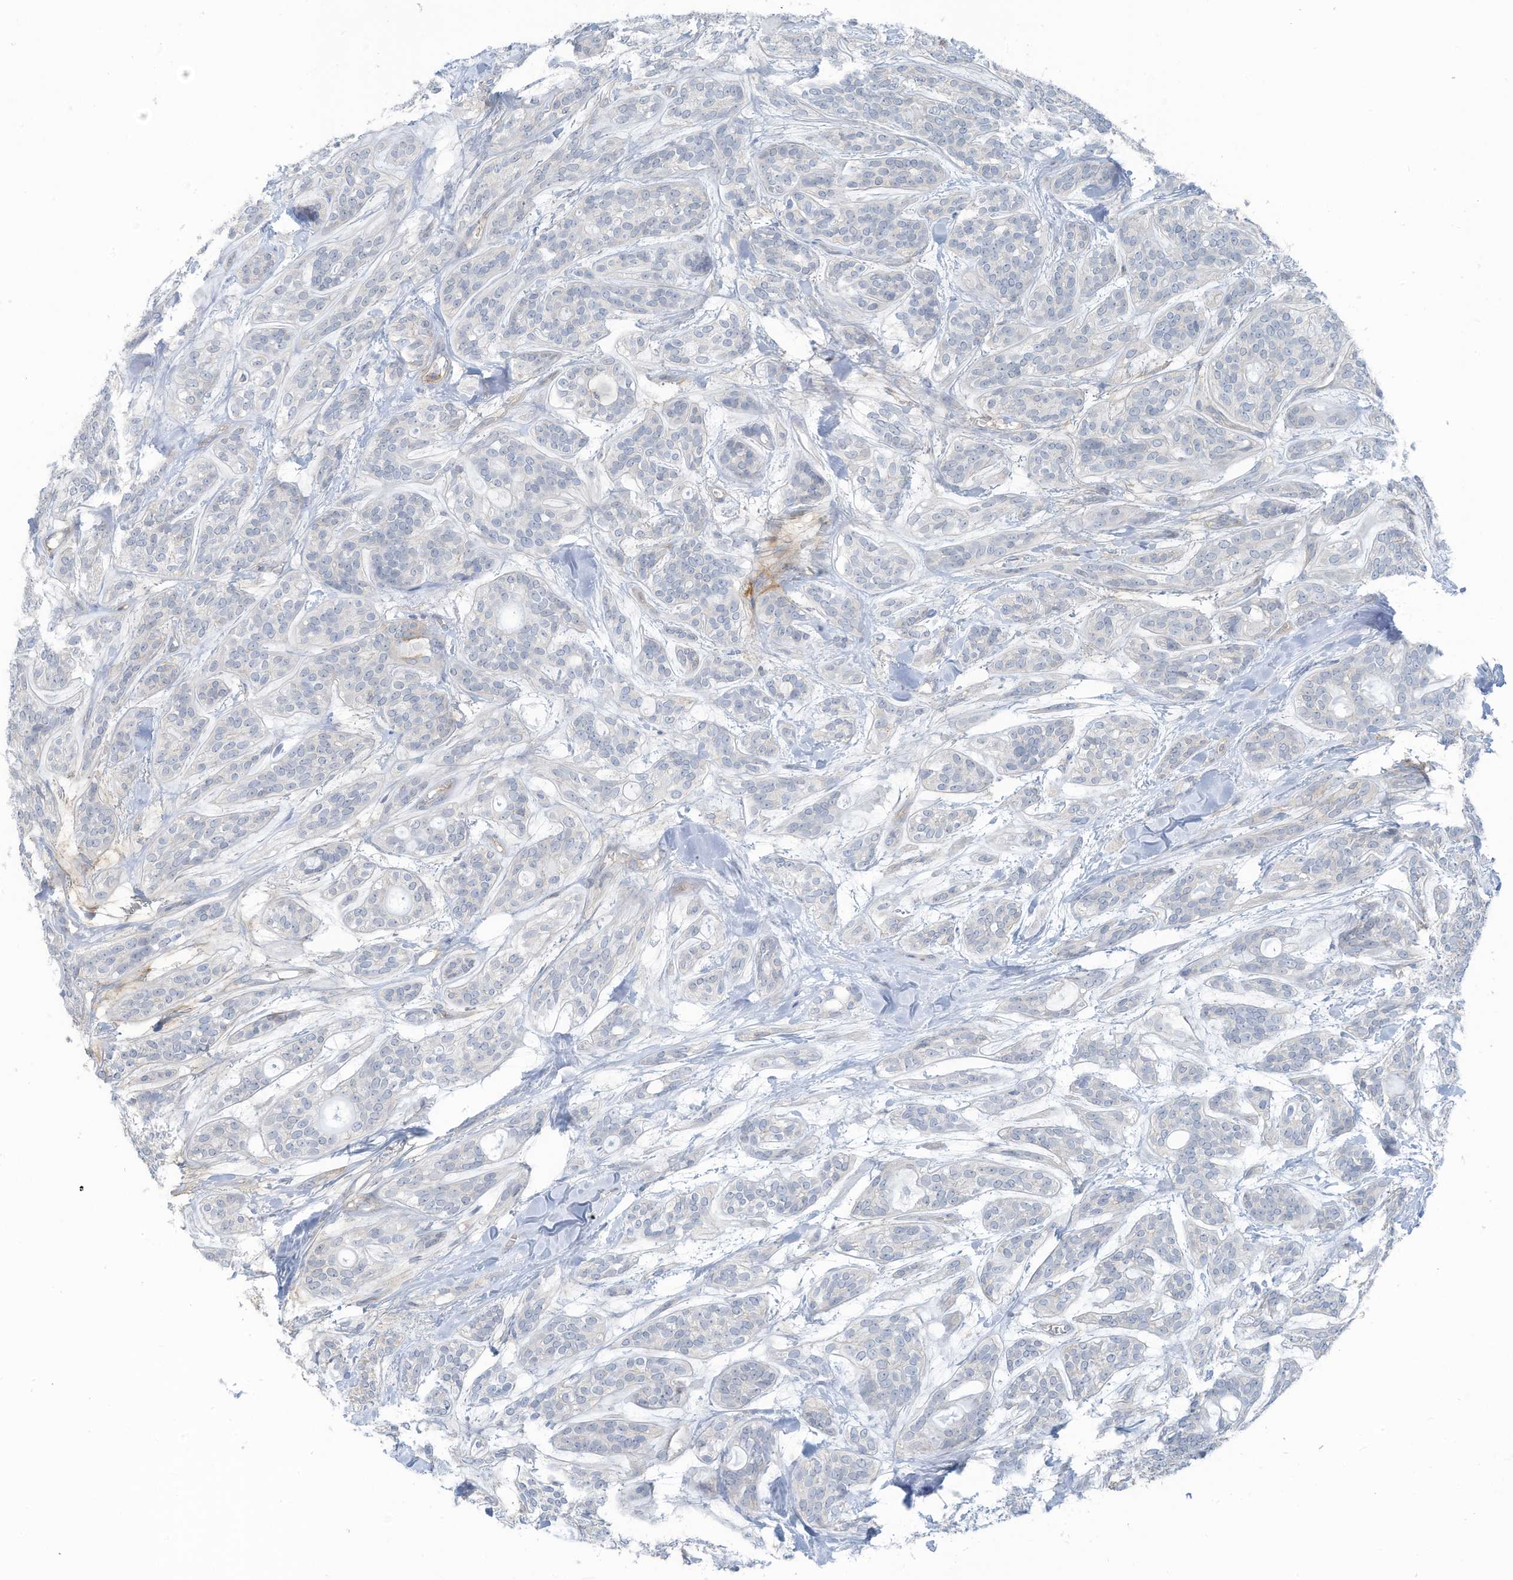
{"staining": {"intensity": "negative", "quantity": "none", "location": "none"}, "tissue": "head and neck cancer", "cell_type": "Tumor cells", "image_type": "cancer", "snomed": [{"axis": "morphology", "description": "Adenocarcinoma, NOS"}, {"axis": "topography", "description": "Head-Neck"}], "caption": "Head and neck adenocarcinoma stained for a protein using immunohistochemistry shows no positivity tumor cells.", "gene": "ZNF846", "patient": {"sex": "male", "age": 66}}